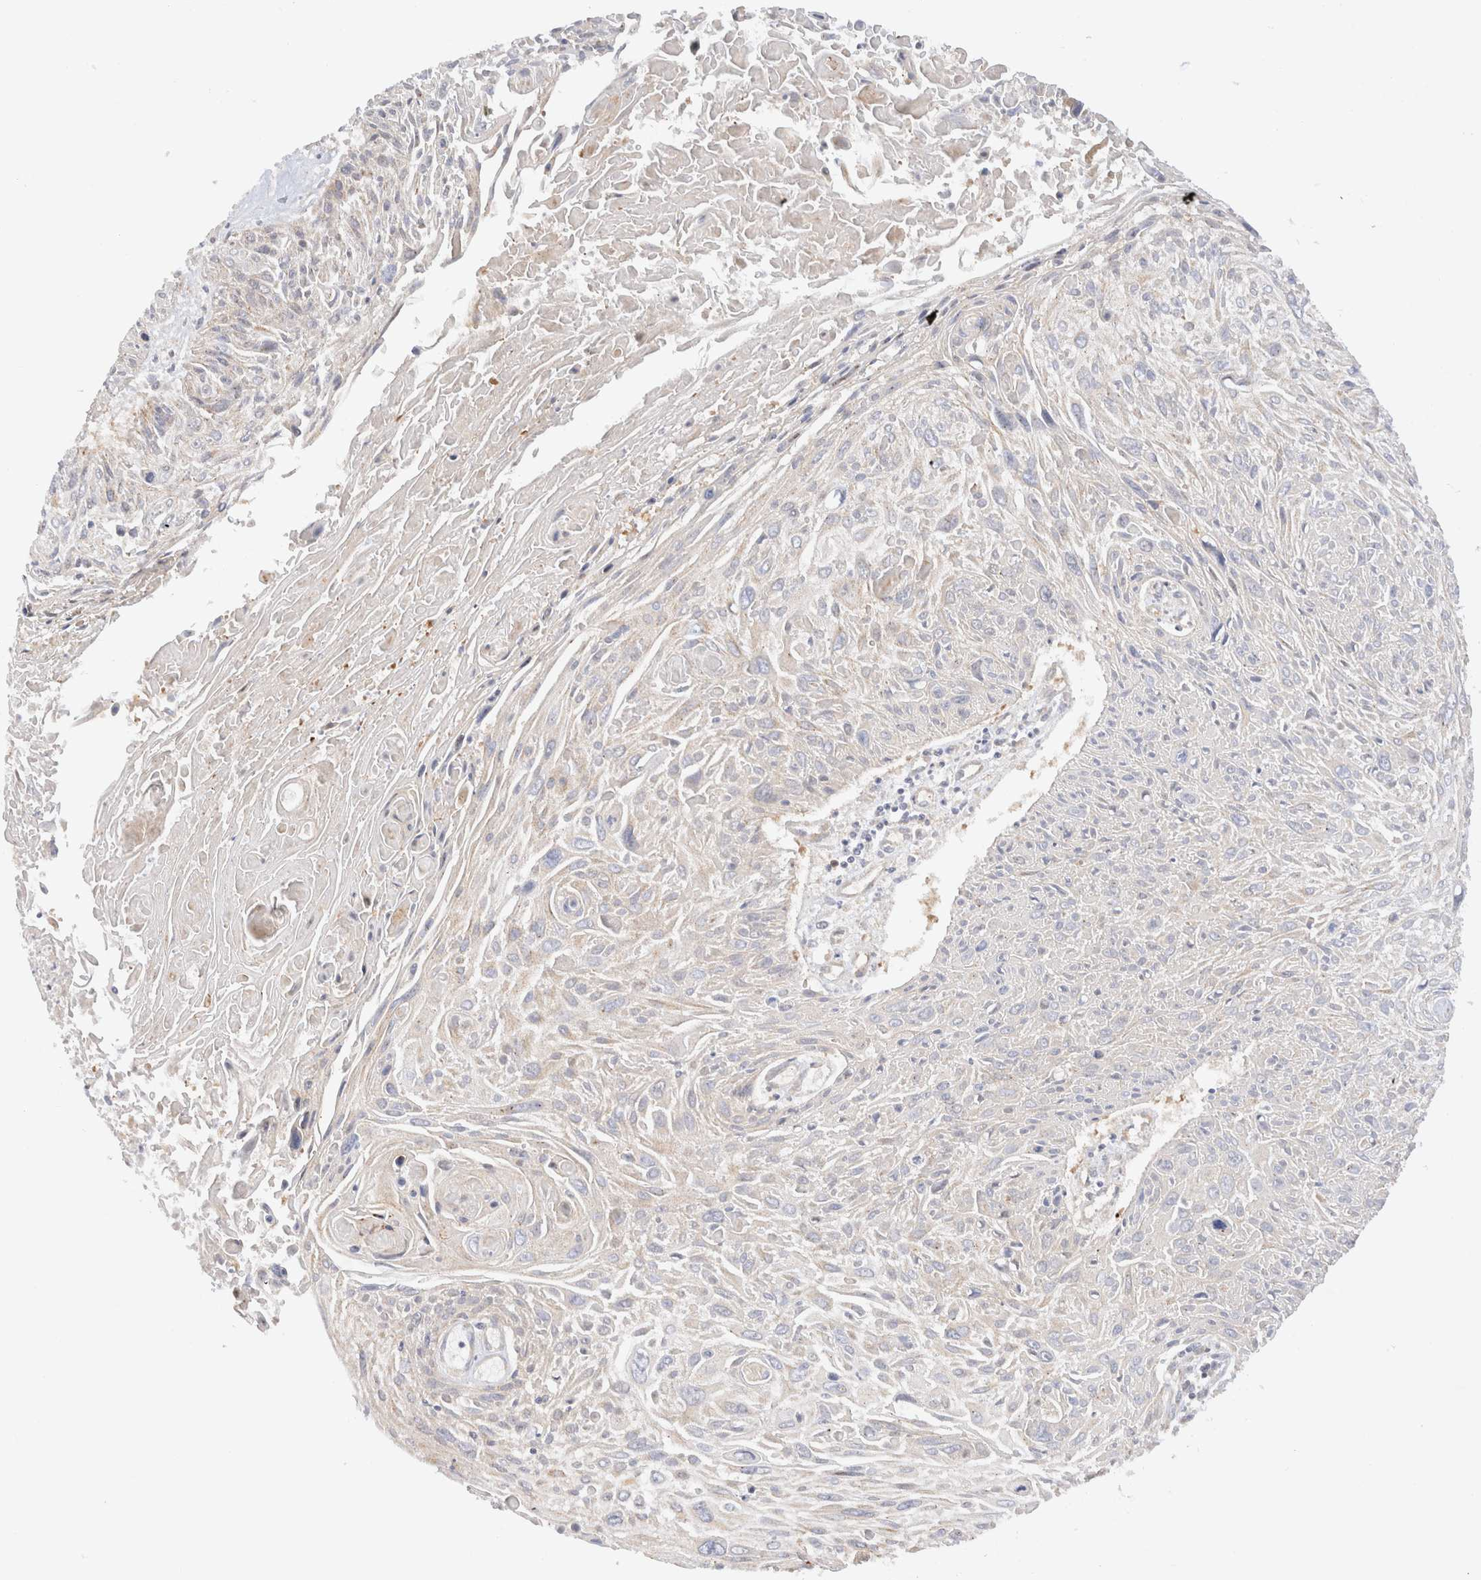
{"staining": {"intensity": "weak", "quantity": "<25%", "location": "cytoplasmic/membranous"}, "tissue": "cervical cancer", "cell_type": "Tumor cells", "image_type": "cancer", "snomed": [{"axis": "morphology", "description": "Squamous cell carcinoma, NOS"}, {"axis": "topography", "description": "Cervix"}], "caption": "Micrograph shows no protein expression in tumor cells of cervical squamous cell carcinoma tissue. The staining was performed using DAB to visualize the protein expression in brown, while the nuclei were stained in blue with hematoxylin (Magnification: 20x).", "gene": "RABEP1", "patient": {"sex": "female", "age": 51}}